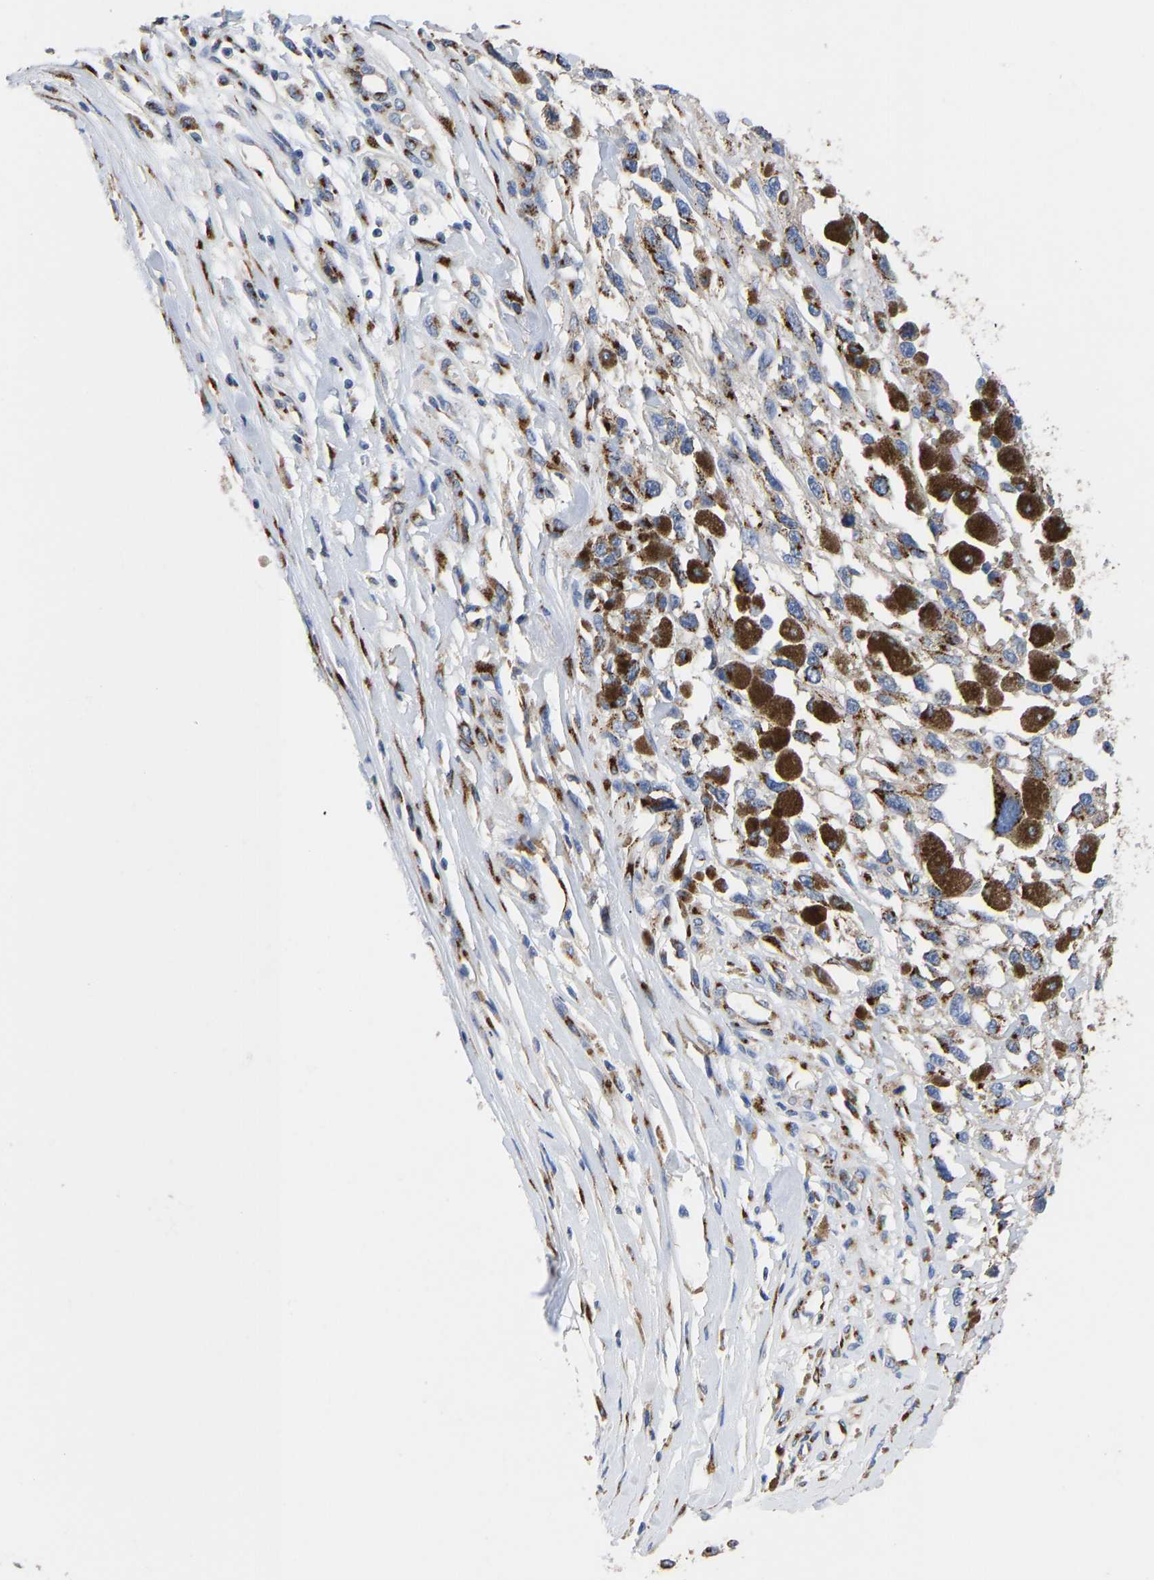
{"staining": {"intensity": "moderate", "quantity": ">75%", "location": "cytoplasmic/membranous"}, "tissue": "melanoma", "cell_type": "Tumor cells", "image_type": "cancer", "snomed": [{"axis": "morphology", "description": "Malignant melanoma, Metastatic site"}, {"axis": "topography", "description": "Lymph node"}], "caption": "Melanoma stained with IHC demonstrates moderate cytoplasmic/membranous positivity in approximately >75% of tumor cells.", "gene": "TMEM87A", "patient": {"sex": "male", "age": 59}}